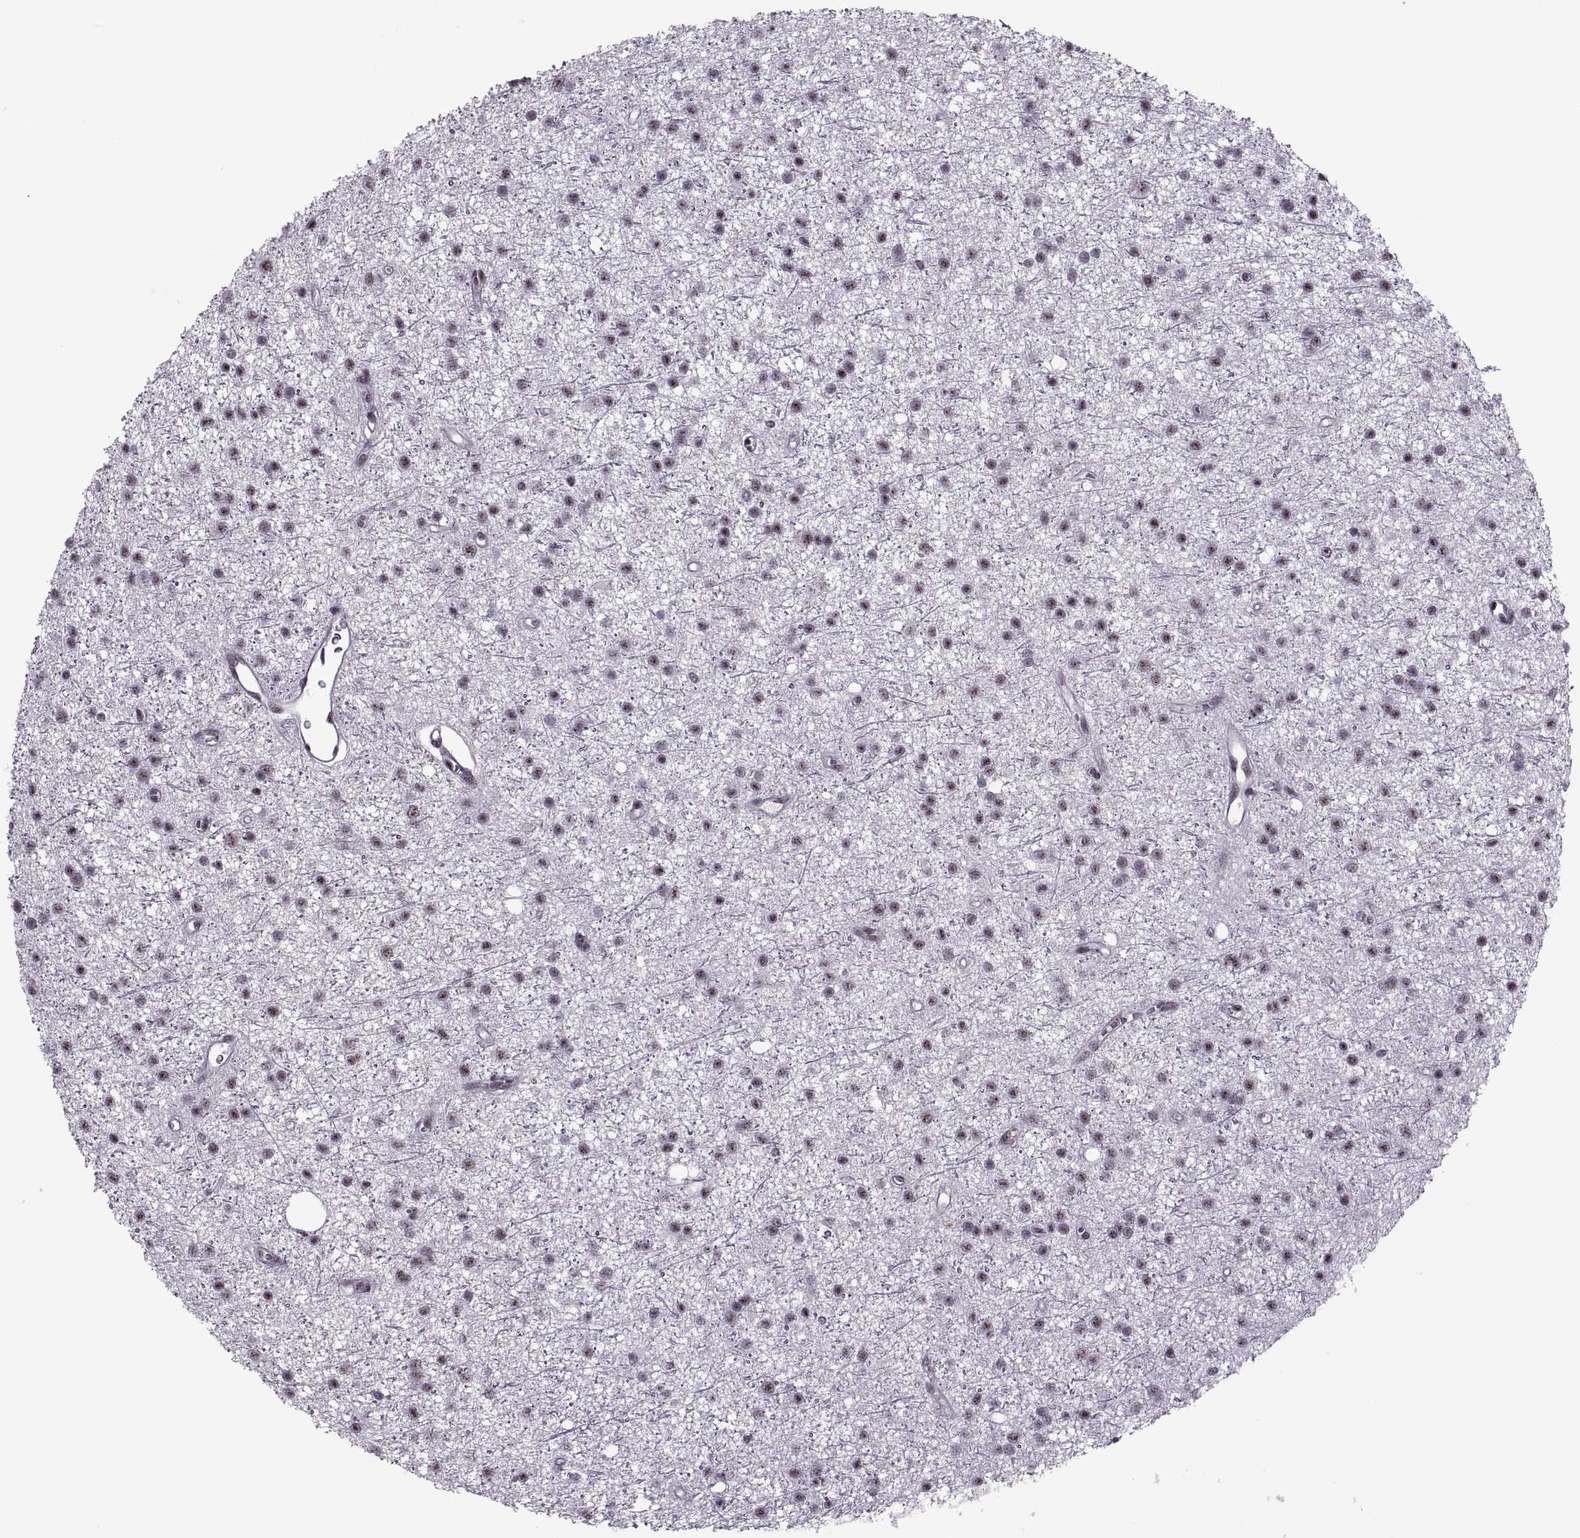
{"staining": {"intensity": "weak", "quantity": ">75%", "location": "nuclear"}, "tissue": "glioma", "cell_type": "Tumor cells", "image_type": "cancer", "snomed": [{"axis": "morphology", "description": "Glioma, malignant, Low grade"}, {"axis": "topography", "description": "Brain"}], "caption": "IHC micrograph of malignant low-grade glioma stained for a protein (brown), which exhibits low levels of weak nuclear positivity in about >75% of tumor cells.", "gene": "MAGEA4", "patient": {"sex": "male", "age": 27}}